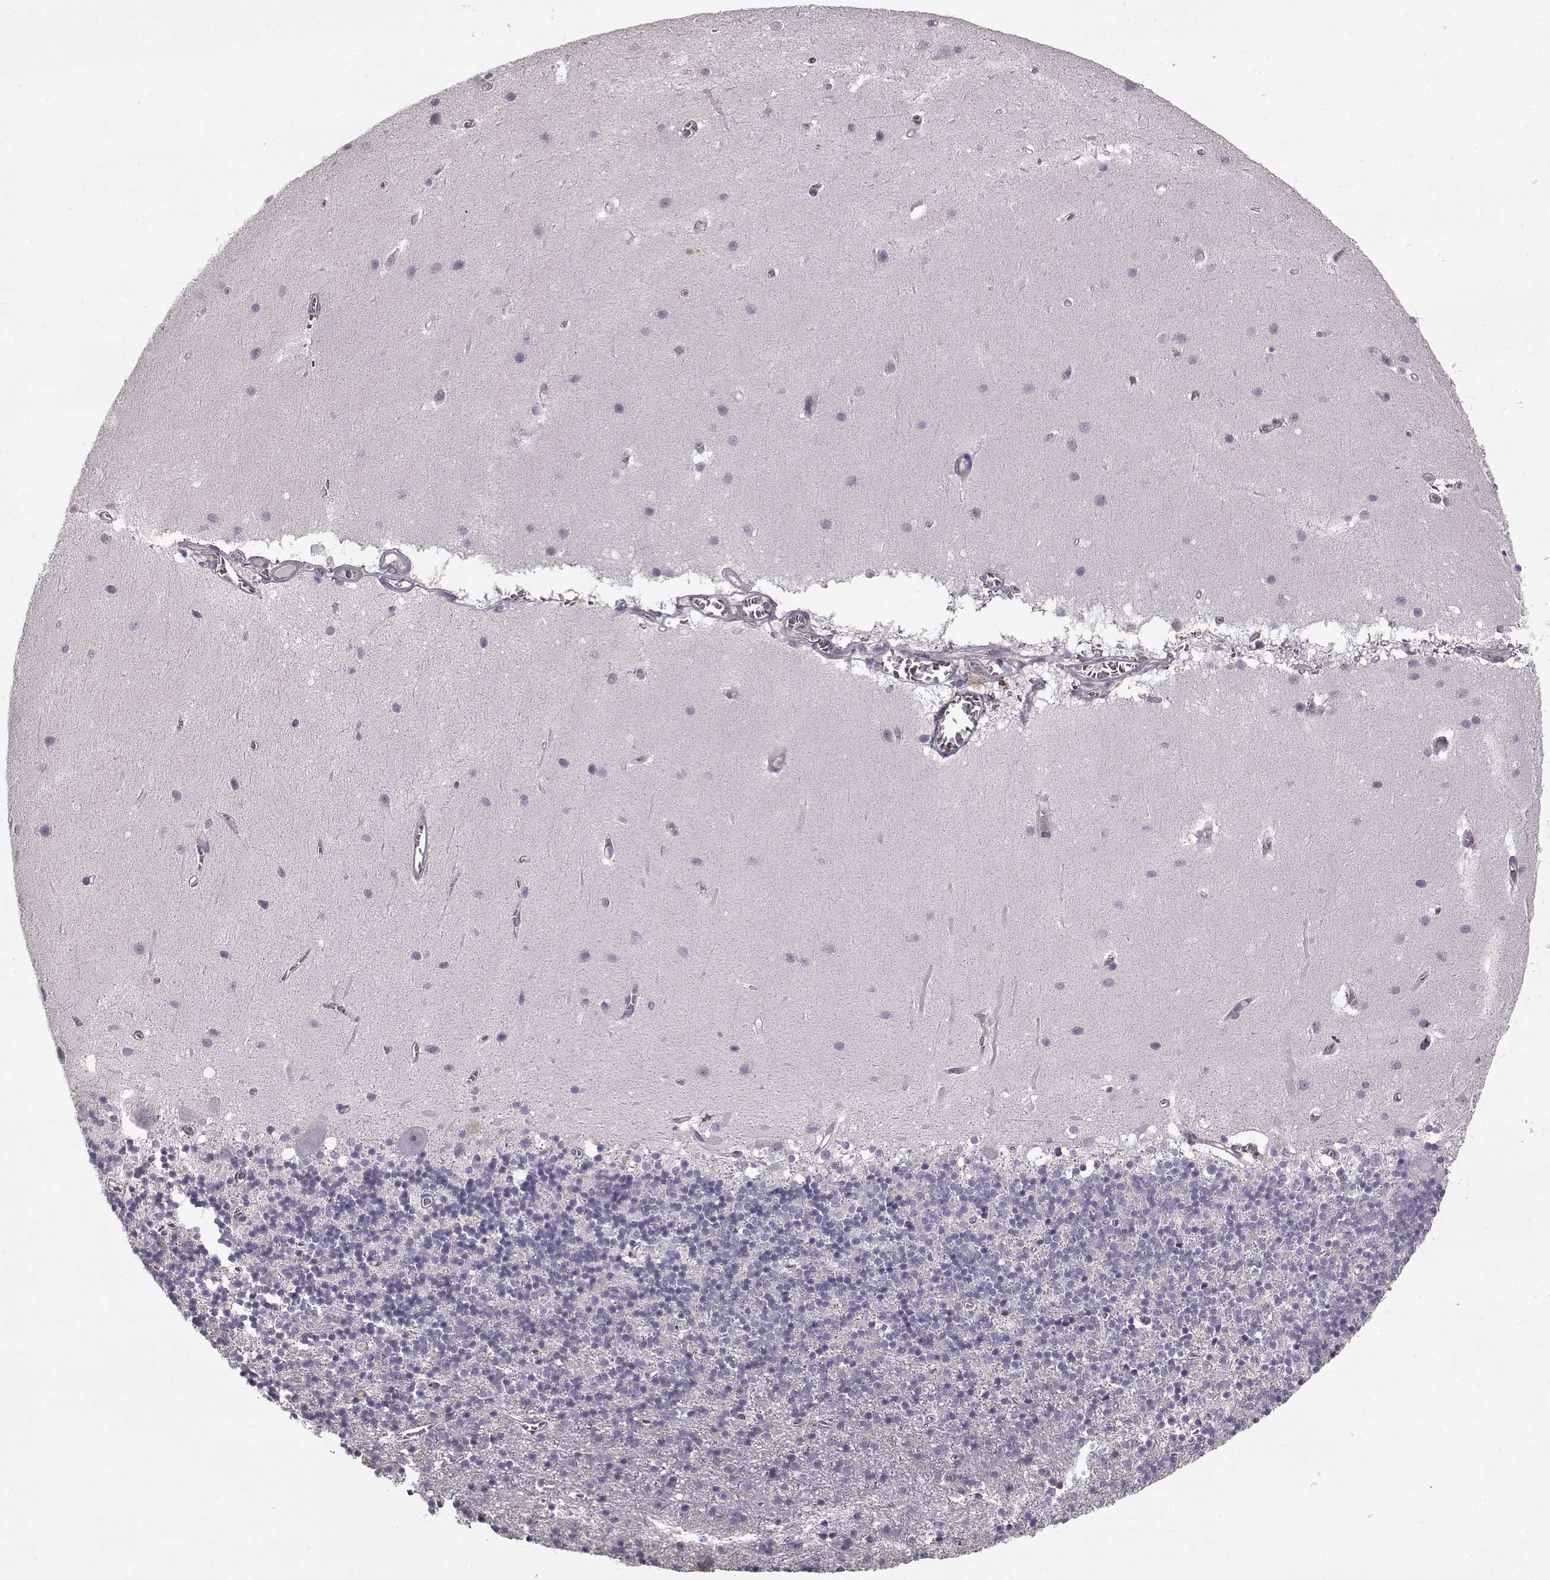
{"staining": {"intensity": "negative", "quantity": "none", "location": "none"}, "tissue": "cerebellum", "cell_type": "Cells in granular layer", "image_type": "normal", "snomed": [{"axis": "morphology", "description": "Normal tissue, NOS"}, {"axis": "topography", "description": "Cerebellum"}], "caption": "Photomicrograph shows no significant protein expression in cells in granular layer of benign cerebellum. The staining was performed using DAB to visualize the protein expression in brown, while the nuclei were stained in blue with hematoxylin (Magnification: 20x).", "gene": "PDCD1", "patient": {"sex": "male", "age": 70}}